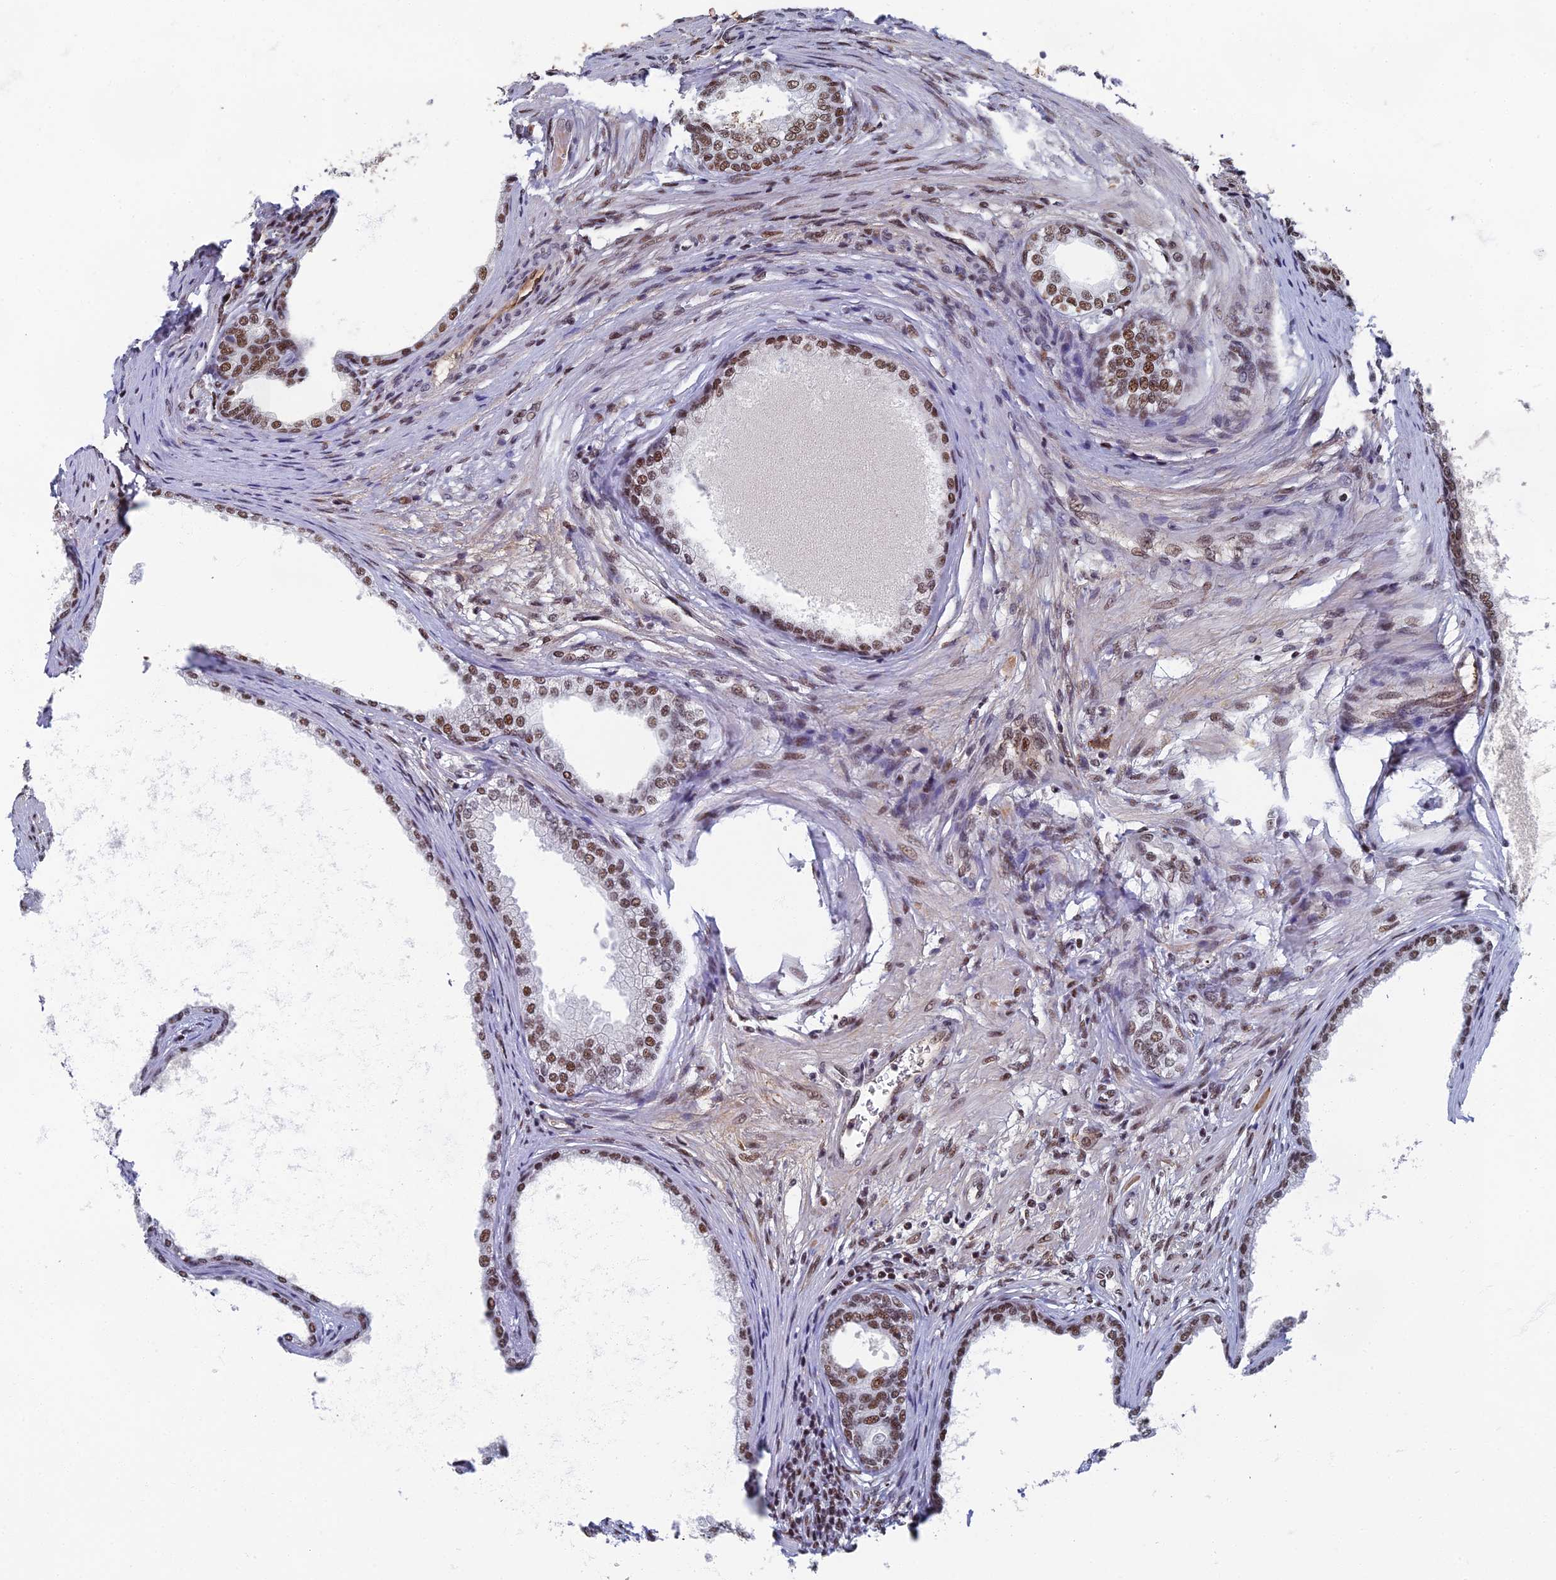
{"staining": {"intensity": "moderate", "quantity": ">75%", "location": "nuclear"}, "tissue": "prostate", "cell_type": "Glandular cells", "image_type": "normal", "snomed": [{"axis": "morphology", "description": "Normal tissue, NOS"}, {"axis": "topography", "description": "Prostate"}], "caption": "Immunohistochemical staining of benign human prostate reveals moderate nuclear protein staining in approximately >75% of glandular cells.", "gene": "TAF13", "patient": {"sex": "male", "age": 76}}